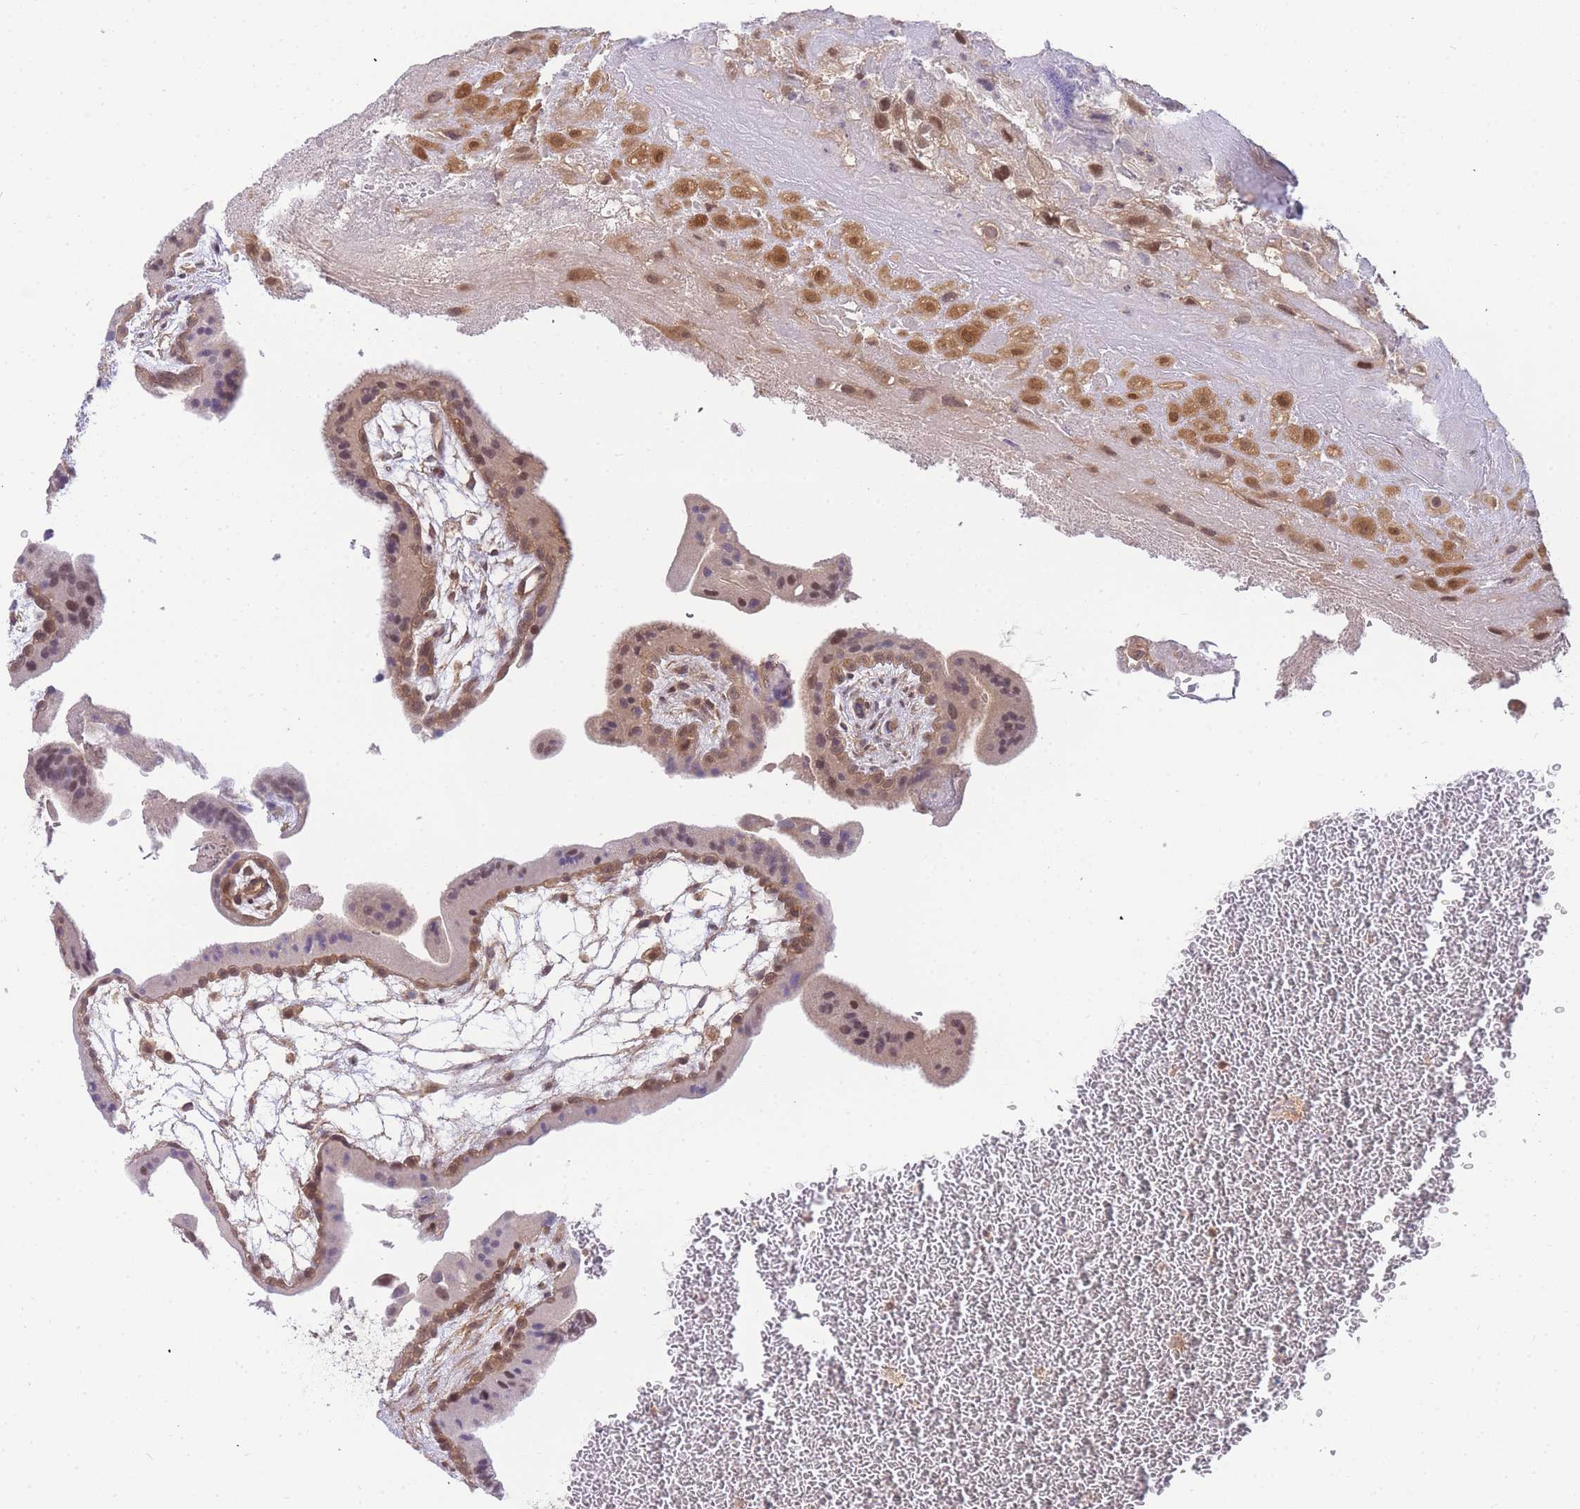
{"staining": {"intensity": "moderate", "quantity": ">75%", "location": "cytoplasmic/membranous,nuclear"}, "tissue": "placenta", "cell_type": "Decidual cells", "image_type": "normal", "snomed": [{"axis": "morphology", "description": "Normal tissue, NOS"}, {"axis": "topography", "description": "Placenta"}], "caption": "Approximately >75% of decidual cells in benign placenta reveal moderate cytoplasmic/membranous,nuclear protein expression as visualized by brown immunohistochemical staining.", "gene": "KIAA1191", "patient": {"sex": "female", "age": 35}}